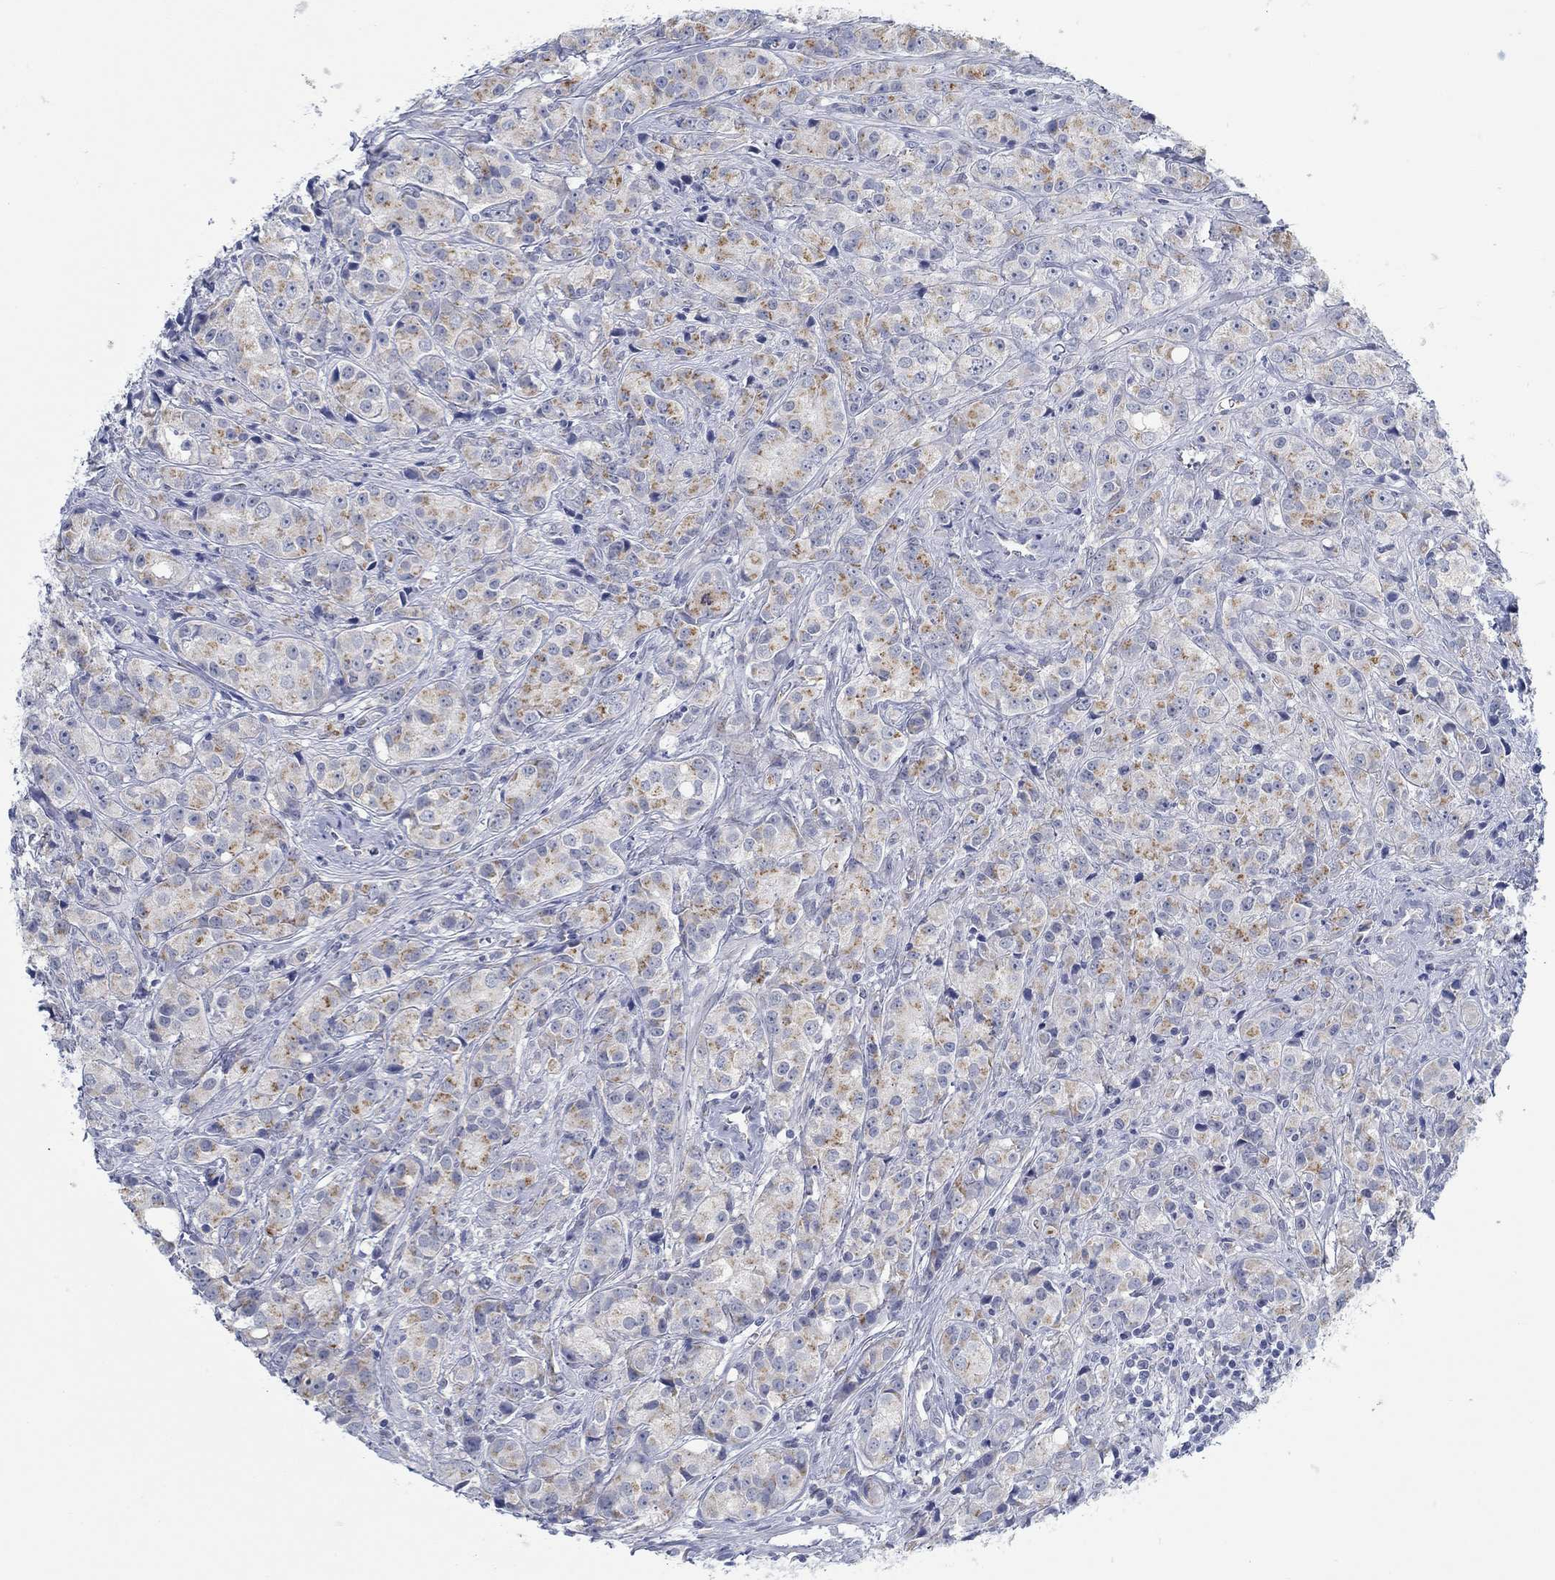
{"staining": {"intensity": "moderate", "quantity": "25%-75%", "location": "cytoplasmic/membranous"}, "tissue": "prostate cancer", "cell_type": "Tumor cells", "image_type": "cancer", "snomed": [{"axis": "morphology", "description": "Adenocarcinoma, Medium grade"}, {"axis": "topography", "description": "Prostate"}], "caption": "IHC micrograph of human medium-grade adenocarcinoma (prostate) stained for a protein (brown), which exhibits medium levels of moderate cytoplasmic/membranous staining in about 25%-75% of tumor cells.", "gene": "TEKT4", "patient": {"sex": "male", "age": 74}}